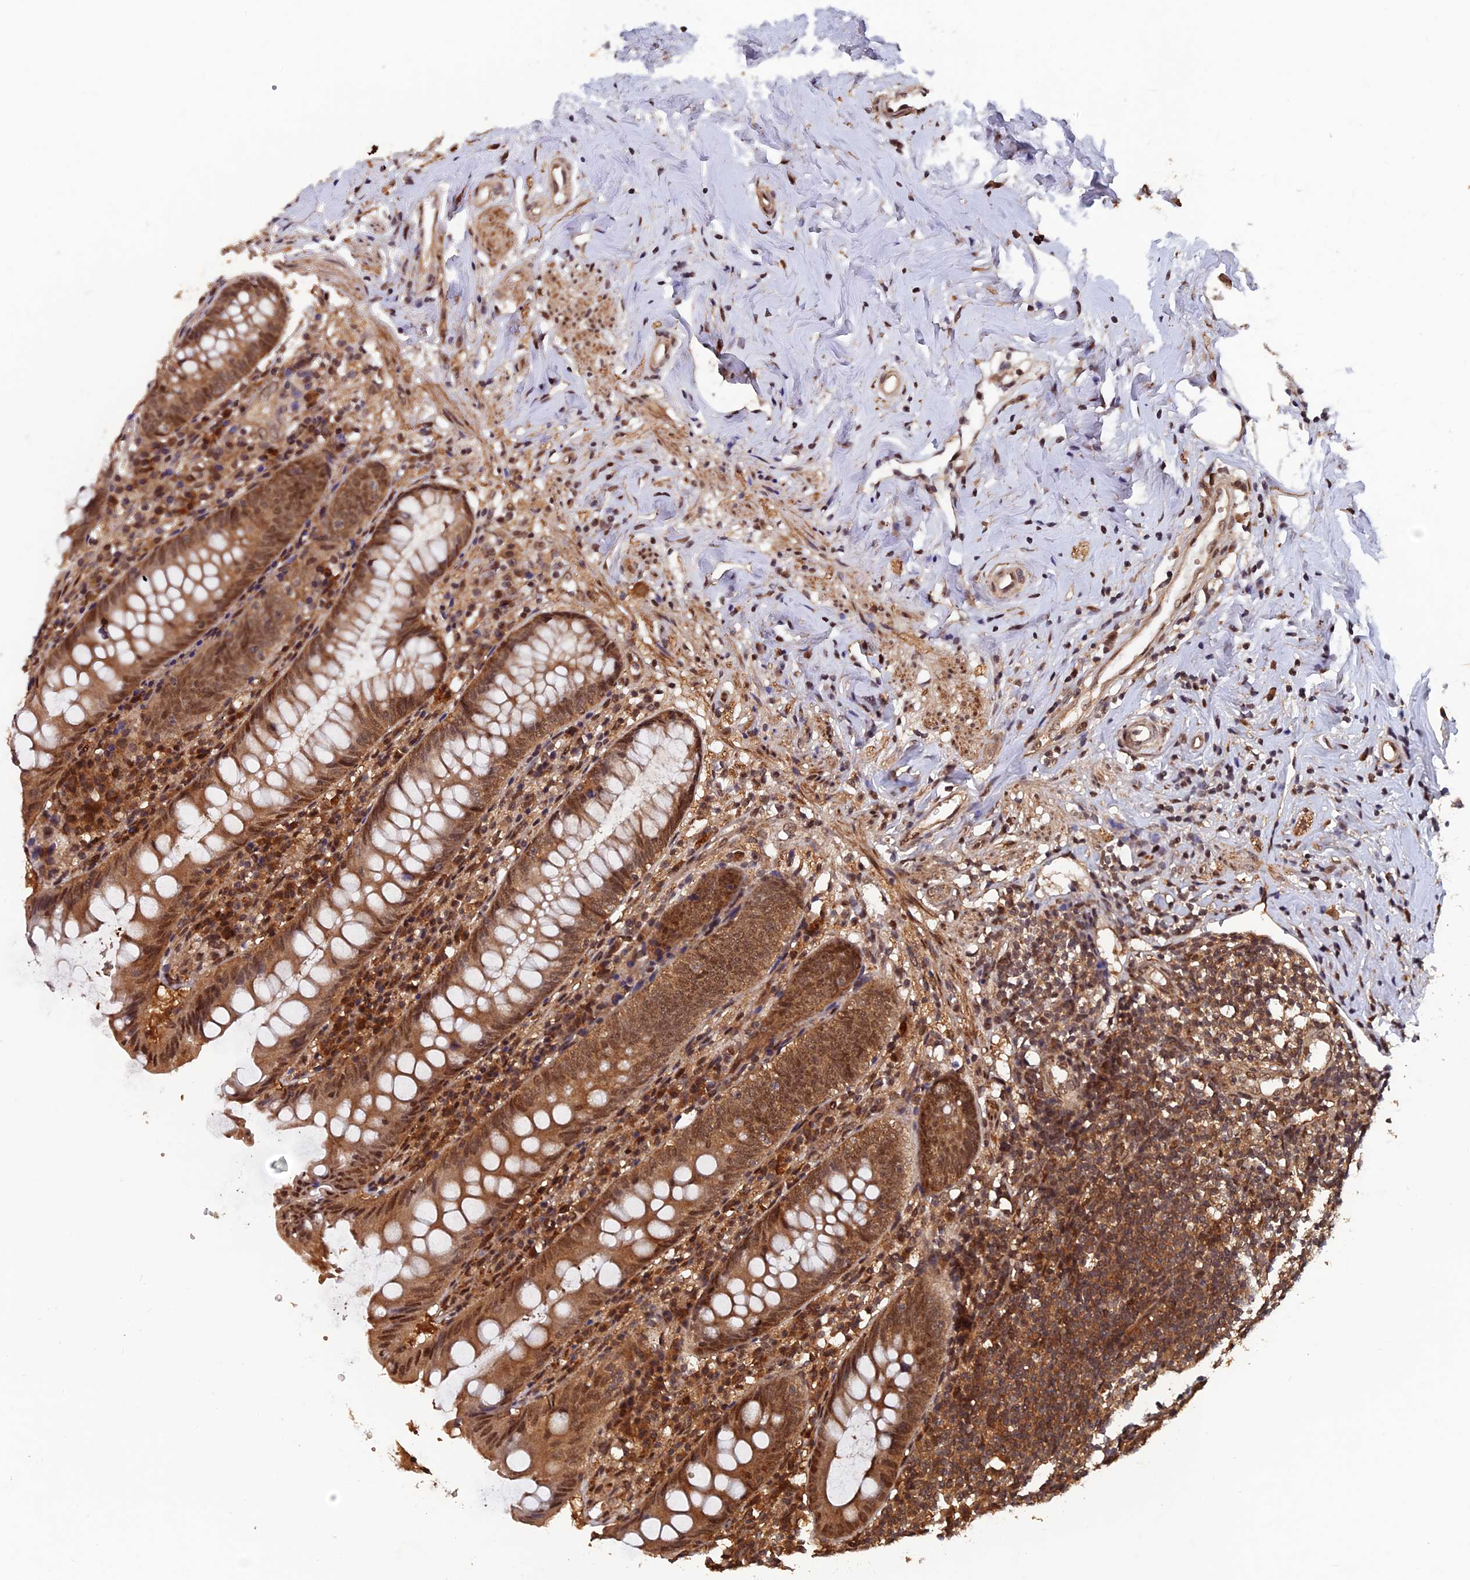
{"staining": {"intensity": "strong", "quantity": ">75%", "location": "cytoplasmic/membranous,nuclear"}, "tissue": "appendix", "cell_type": "Glandular cells", "image_type": "normal", "snomed": [{"axis": "morphology", "description": "Normal tissue, NOS"}, {"axis": "topography", "description": "Appendix"}], "caption": "DAB (3,3'-diaminobenzidine) immunohistochemical staining of unremarkable appendix shows strong cytoplasmic/membranous,nuclear protein expression in approximately >75% of glandular cells. (DAB (3,3'-diaminobenzidine) = brown stain, brightfield microscopy at high magnification).", "gene": "FAM53C", "patient": {"sex": "female", "age": 54}}